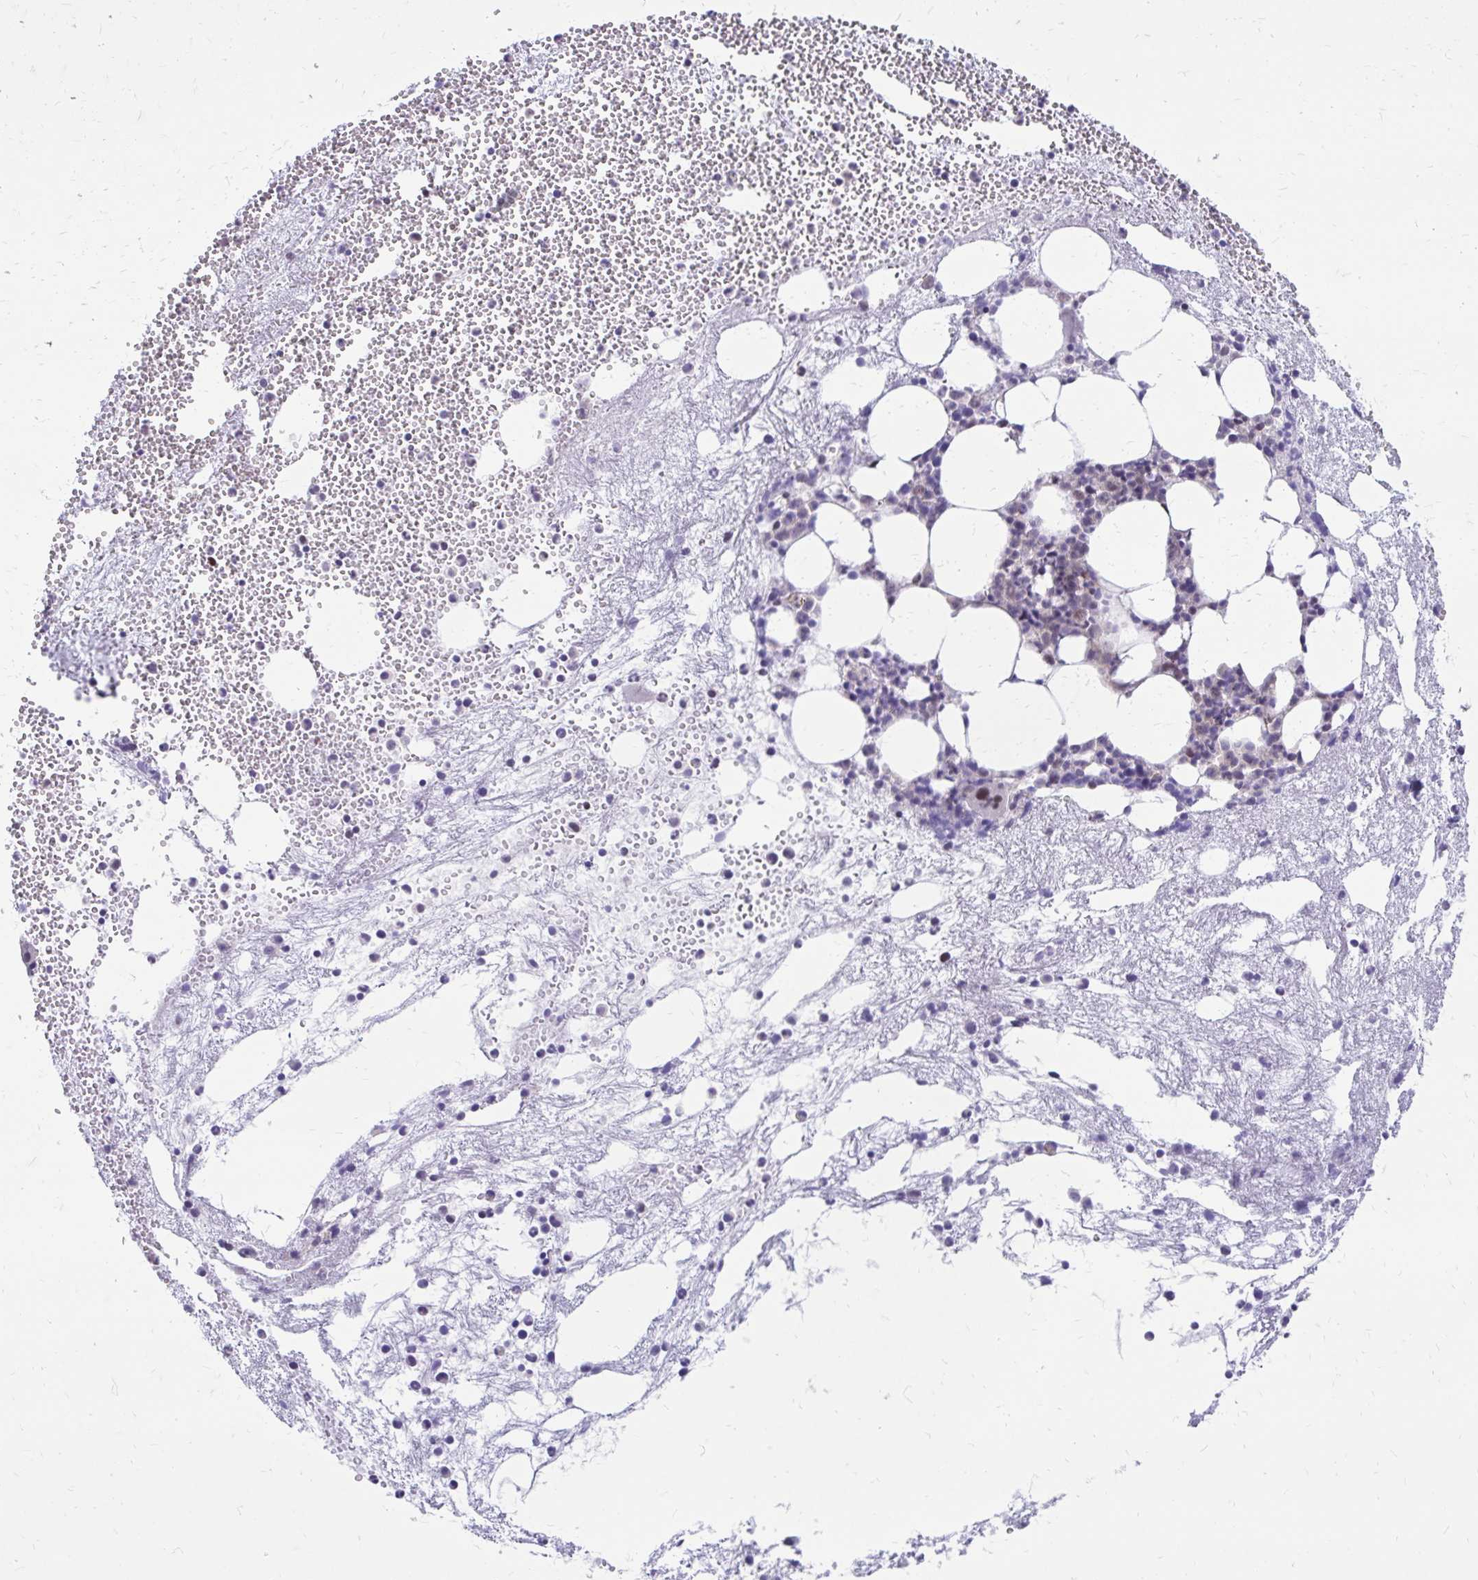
{"staining": {"intensity": "moderate", "quantity": "<25%", "location": "cytoplasmic/membranous"}, "tissue": "bone marrow", "cell_type": "Hematopoietic cells", "image_type": "normal", "snomed": [{"axis": "morphology", "description": "Normal tissue, NOS"}, {"axis": "topography", "description": "Bone marrow"}], "caption": "The immunohistochemical stain labels moderate cytoplasmic/membranous staining in hematopoietic cells of benign bone marrow.", "gene": "ANKRD30B", "patient": {"sex": "female", "age": 57}}